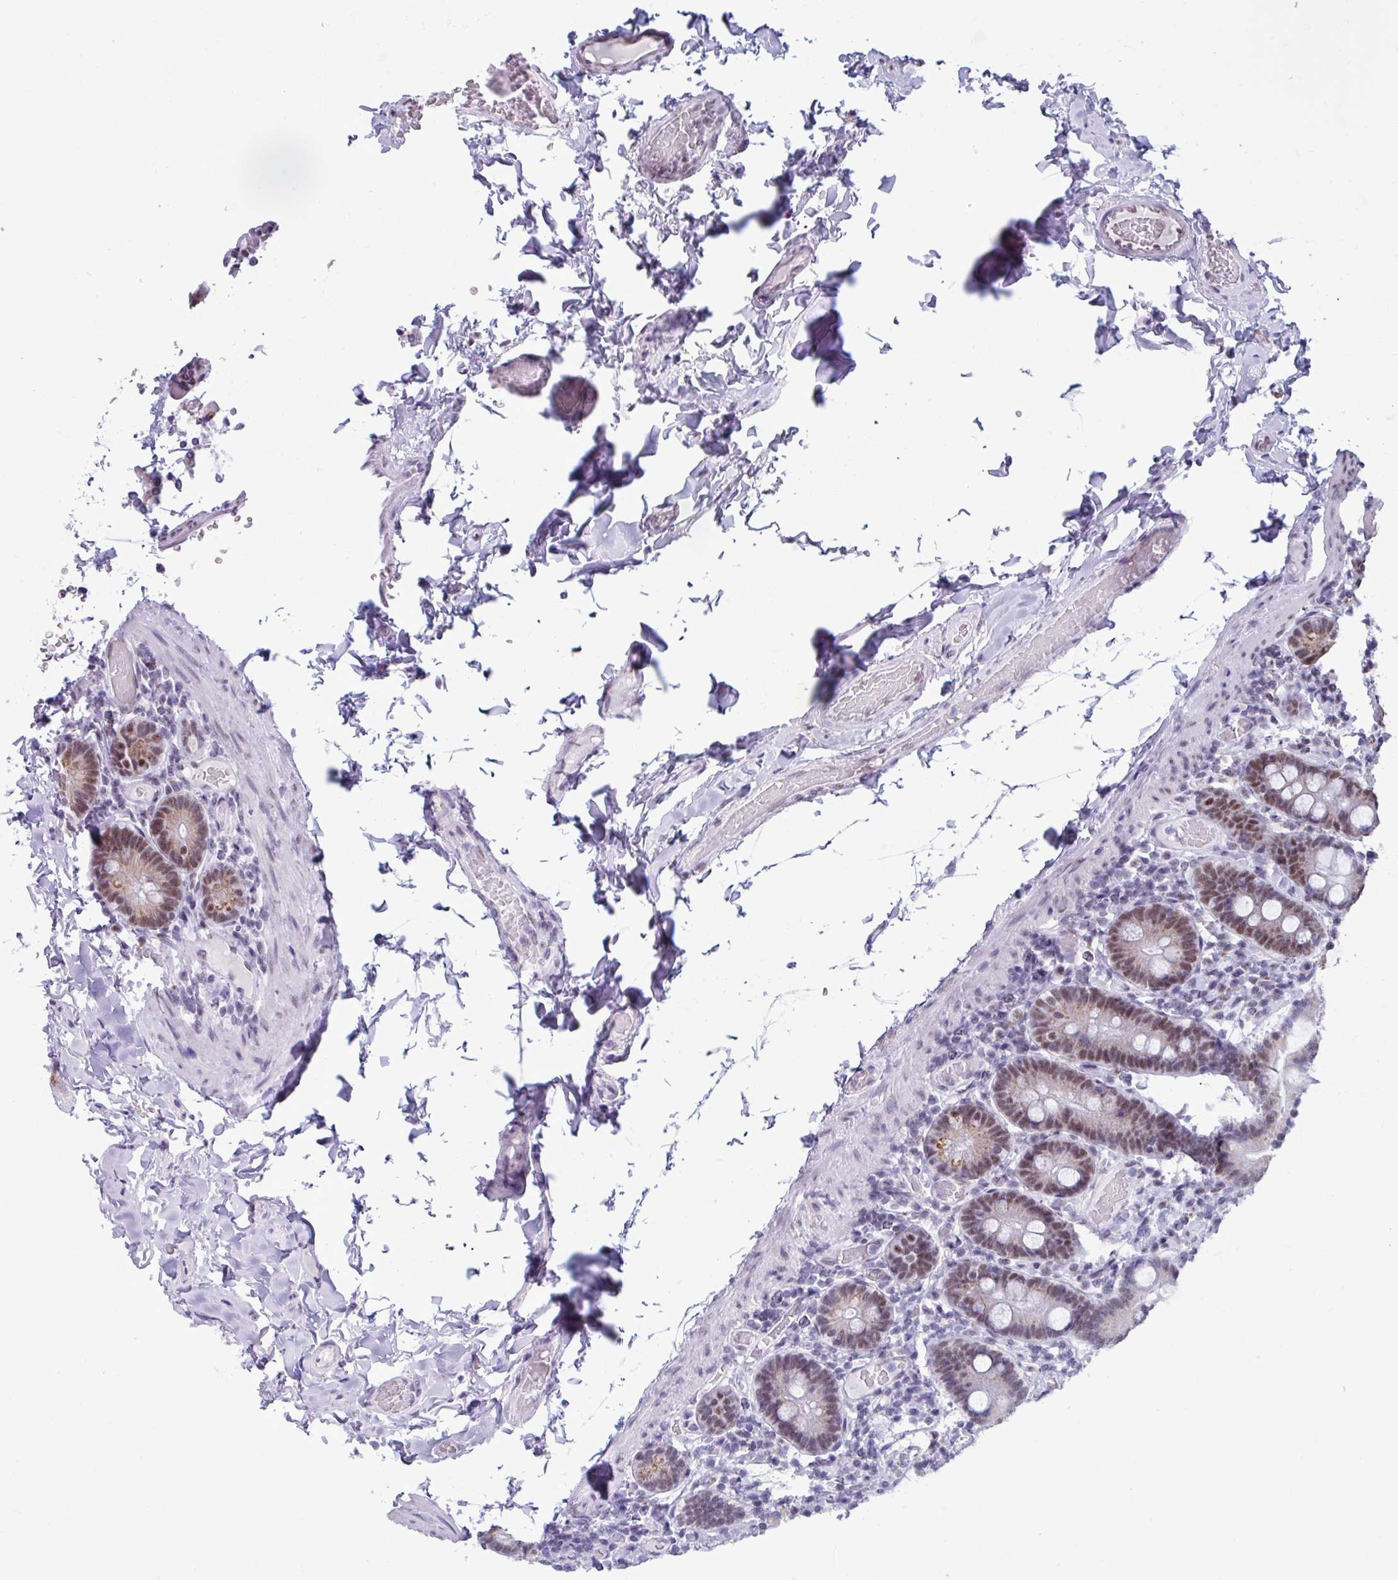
{"staining": {"intensity": "strong", "quantity": ">75%", "location": "cytoplasmic/membranous,nuclear"}, "tissue": "duodenum", "cell_type": "Glandular cells", "image_type": "normal", "snomed": [{"axis": "morphology", "description": "Normal tissue, NOS"}, {"axis": "topography", "description": "Duodenum"}], "caption": "IHC image of normal duodenum stained for a protein (brown), which displays high levels of strong cytoplasmic/membranous,nuclear expression in about >75% of glandular cells.", "gene": "PUF60", "patient": {"sex": "male", "age": 55}}